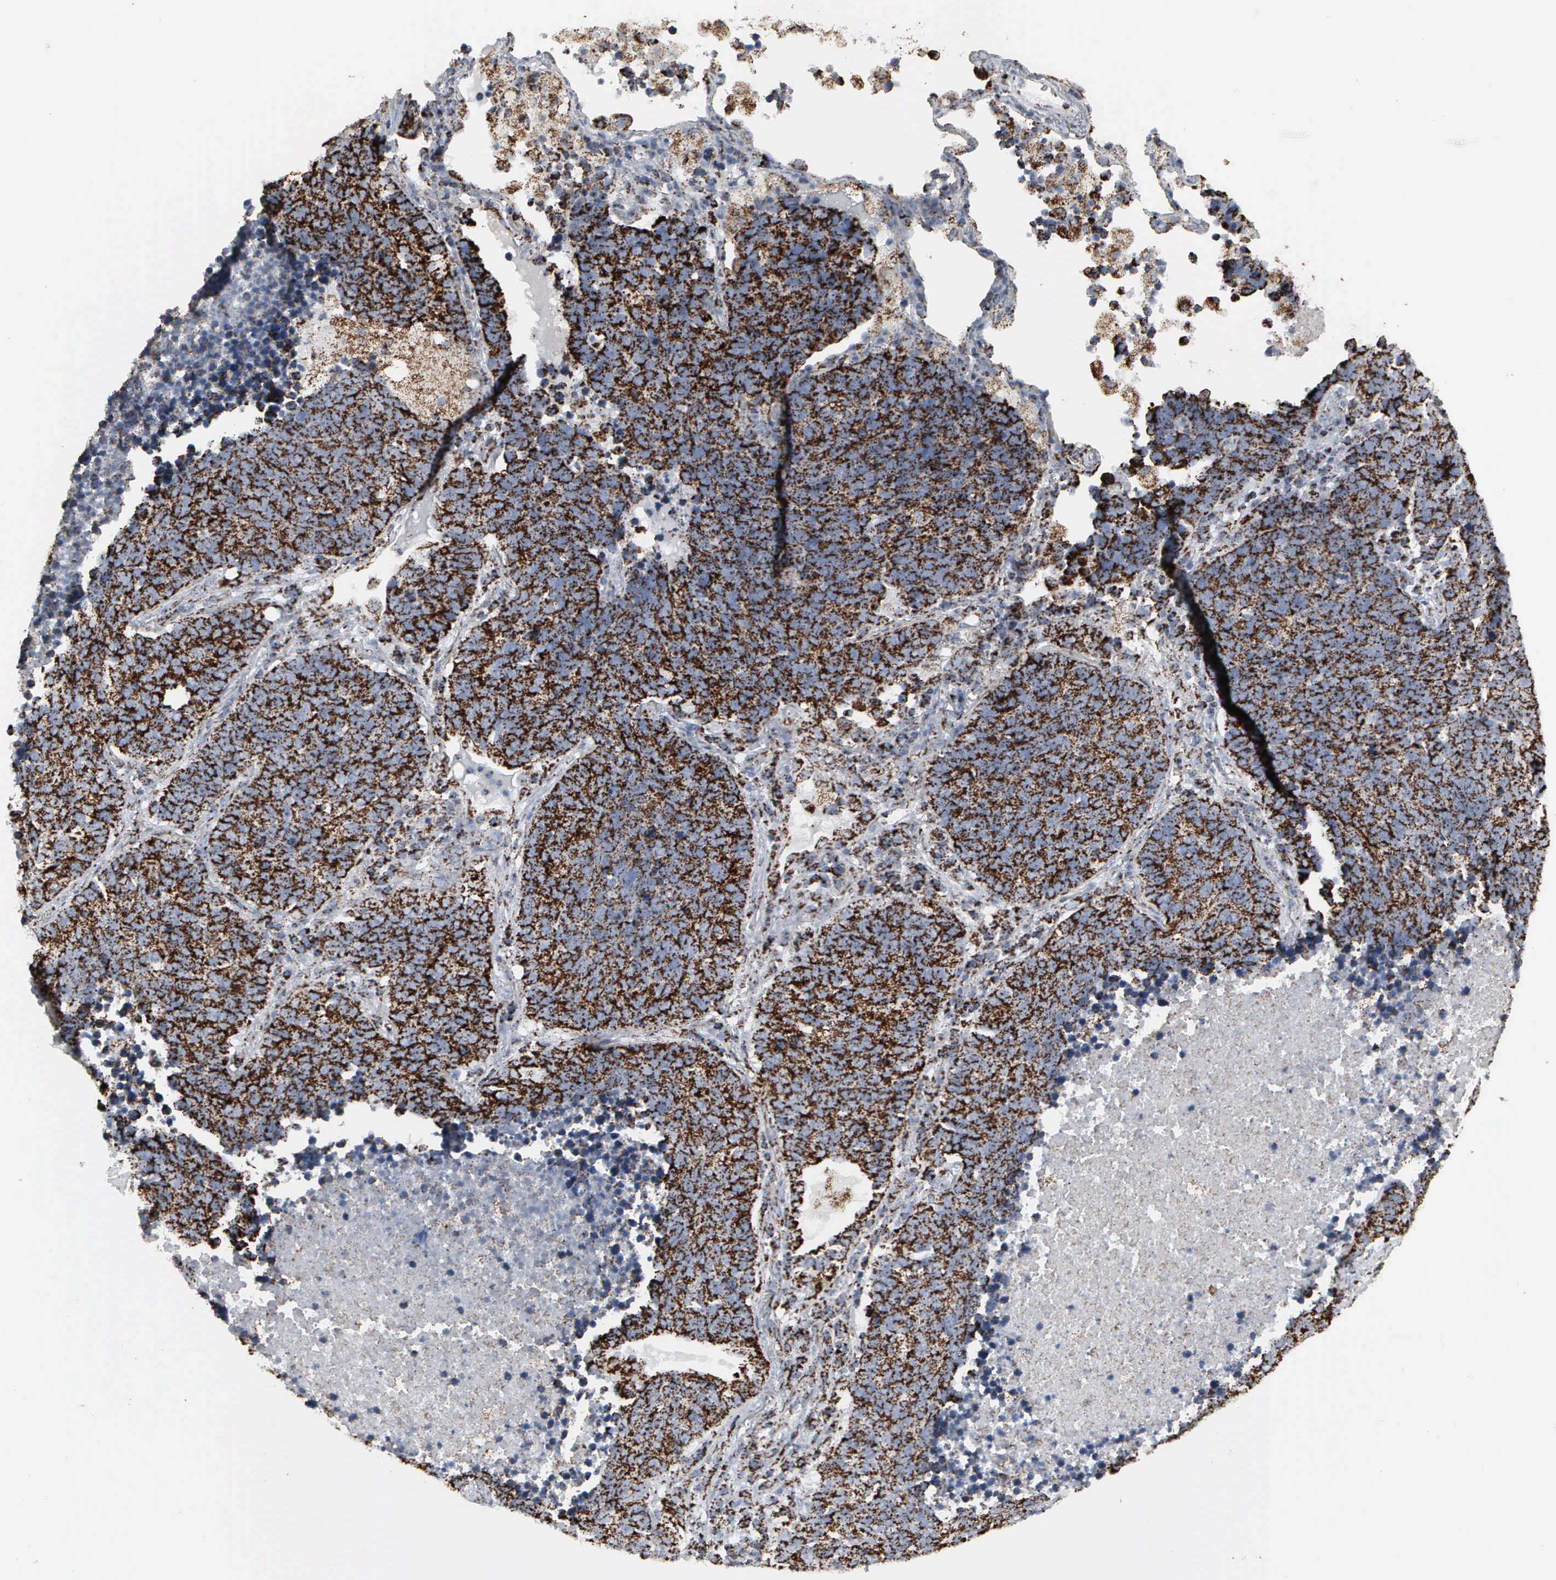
{"staining": {"intensity": "strong", "quantity": ">75%", "location": "cytoplasmic/membranous"}, "tissue": "lung cancer", "cell_type": "Tumor cells", "image_type": "cancer", "snomed": [{"axis": "morphology", "description": "Neoplasm, malignant, NOS"}, {"axis": "topography", "description": "Lung"}], "caption": "Immunohistochemistry (IHC) image of neoplastic tissue: human lung cancer stained using immunohistochemistry (IHC) exhibits high levels of strong protein expression localized specifically in the cytoplasmic/membranous of tumor cells, appearing as a cytoplasmic/membranous brown color.", "gene": "HSPA9", "patient": {"sex": "female", "age": 75}}